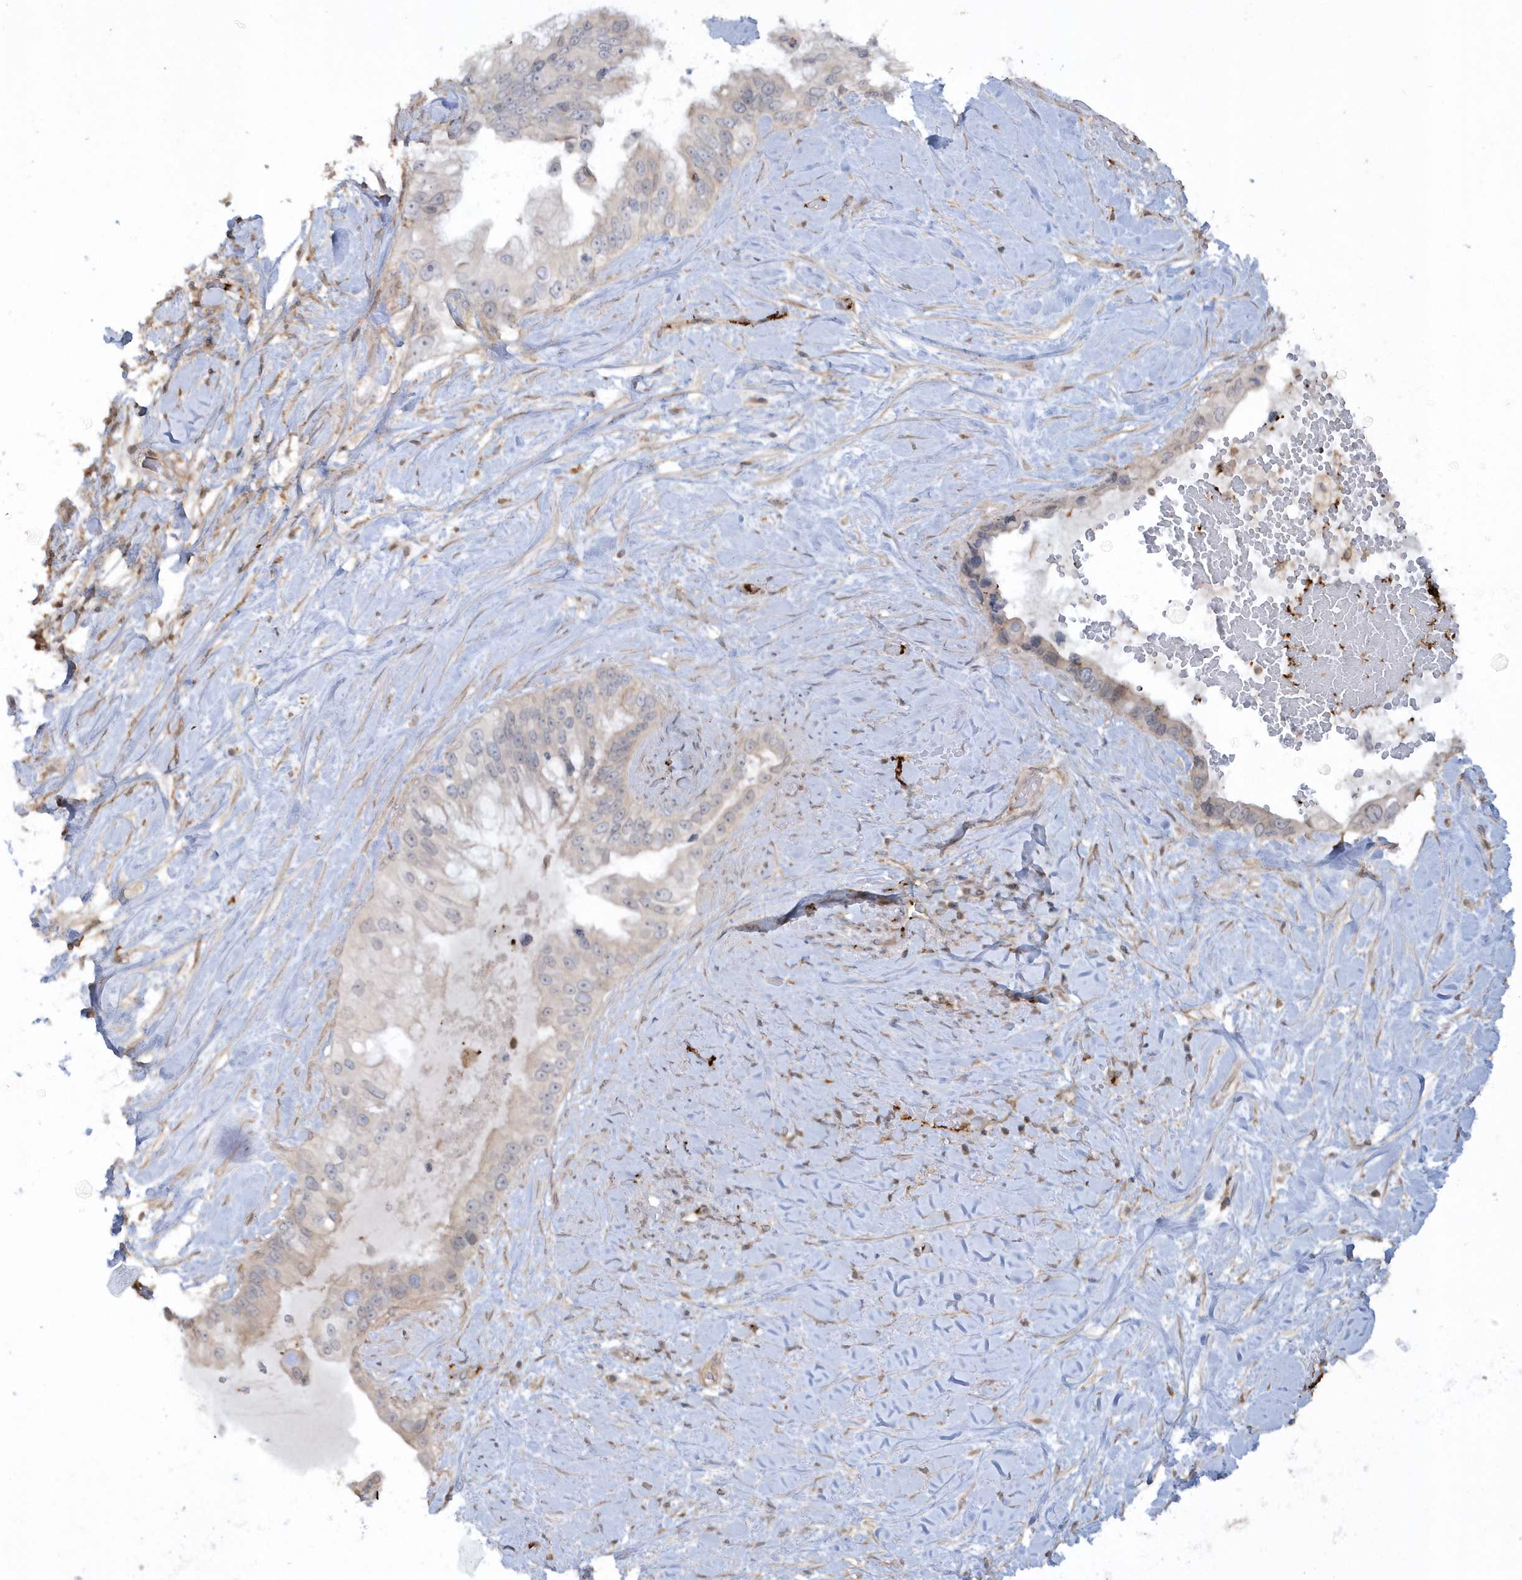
{"staining": {"intensity": "weak", "quantity": "<25%", "location": "cytoplasmic/membranous"}, "tissue": "pancreatic cancer", "cell_type": "Tumor cells", "image_type": "cancer", "snomed": [{"axis": "morphology", "description": "Inflammation, NOS"}, {"axis": "morphology", "description": "Adenocarcinoma, NOS"}, {"axis": "topography", "description": "Pancreas"}], "caption": "Protein analysis of pancreatic cancer displays no significant staining in tumor cells.", "gene": "BSN", "patient": {"sex": "female", "age": 56}}